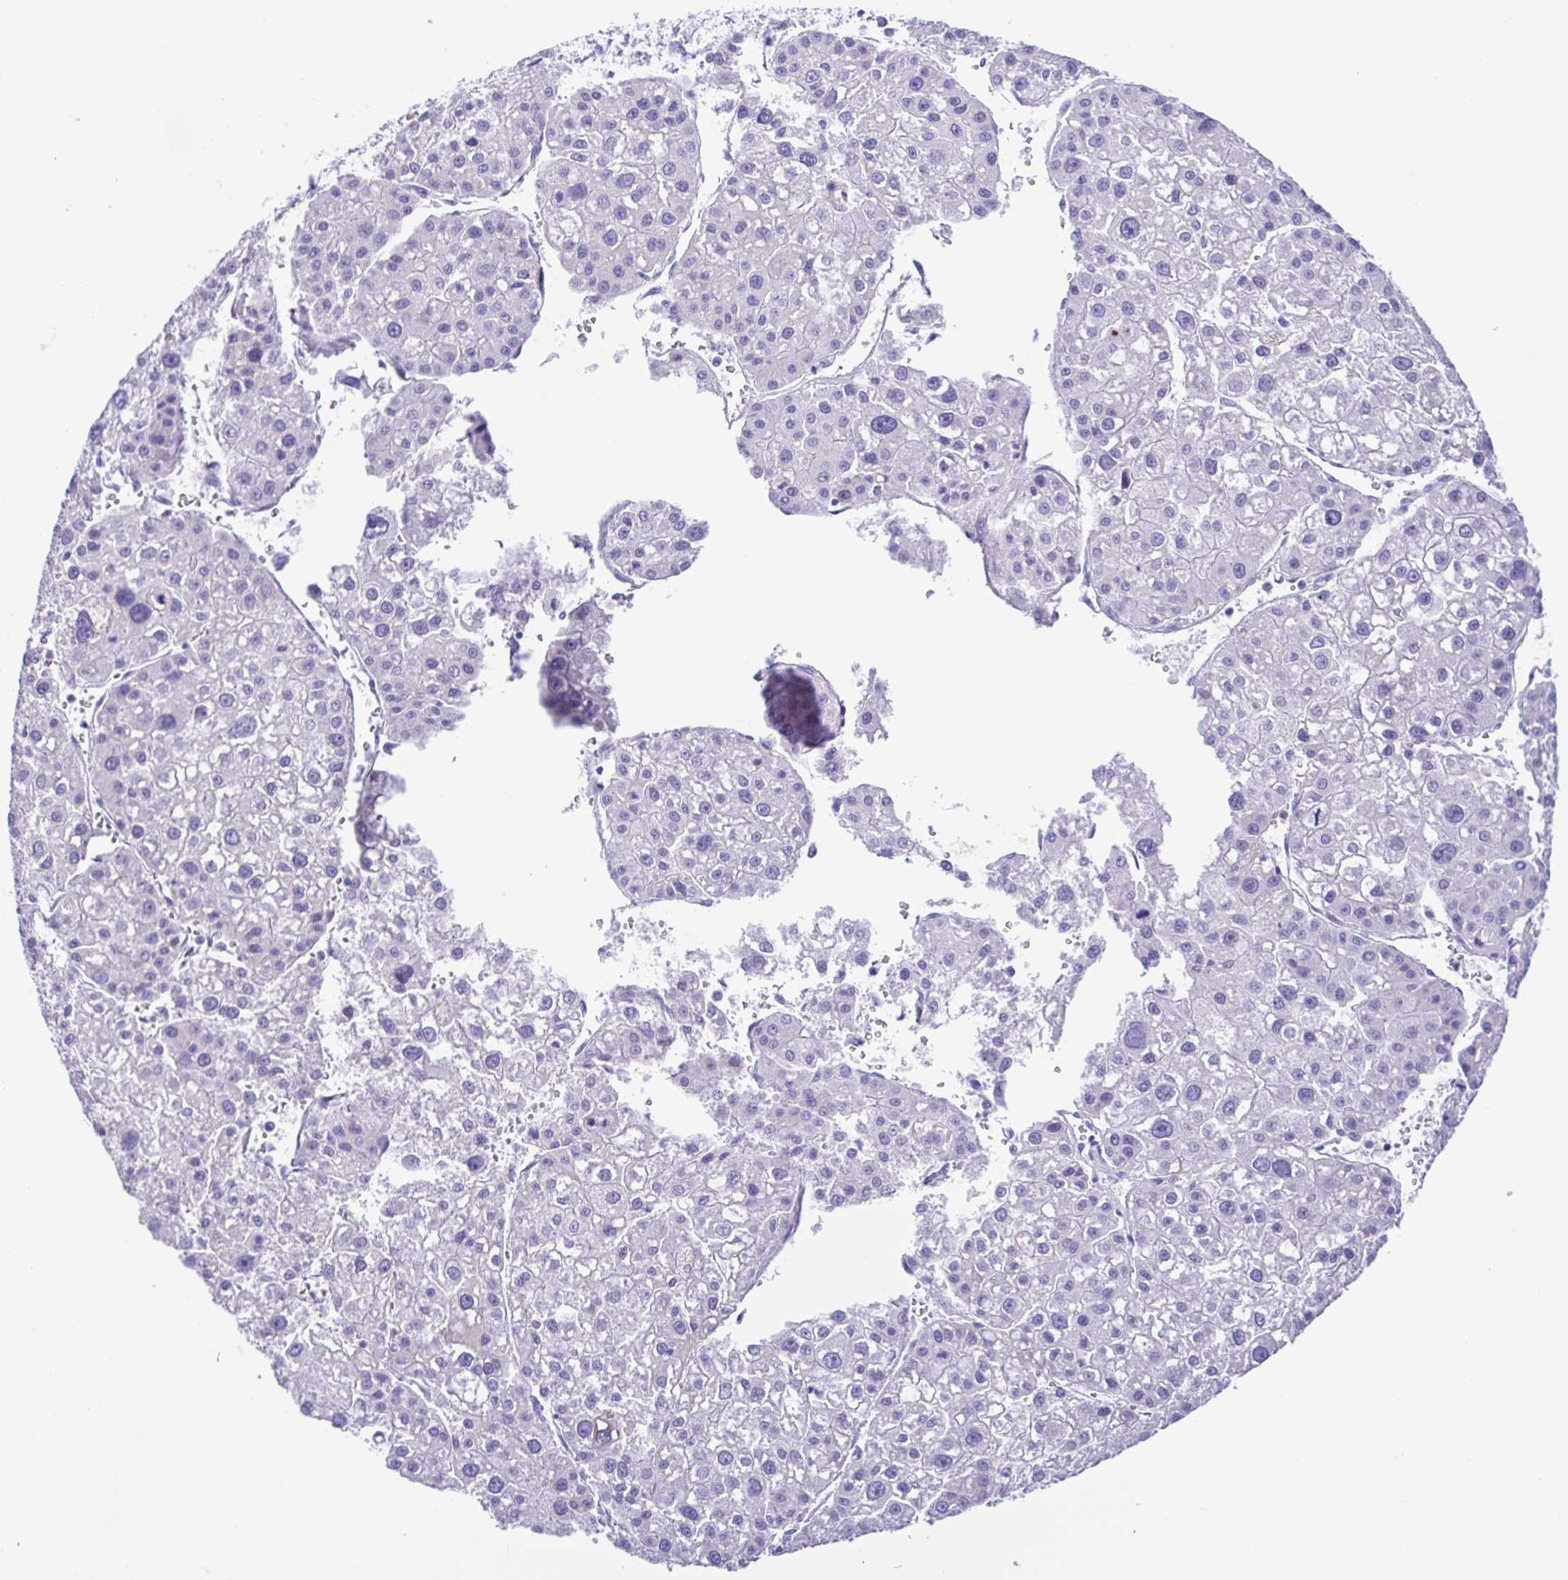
{"staining": {"intensity": "negative", "quantity": "none", "location": "none"}, "tissue": "liver cancer", "cell_type": "Tumor cells", "image_type": "cancer", "snomed": [{"axis": "morphology", "description": "Carcinoma, Hepatocellular, NOS"}, {"axis": "topography", "description": "Liver"}], "caption": "Immunohistochemical staining of liver hepatocellular carcinoma exhibits no significant positivity in tumor cells. (DAB IHC, high magnification).", "gene": "GPR17", "patient": {"sex": "male", "age": 73}}